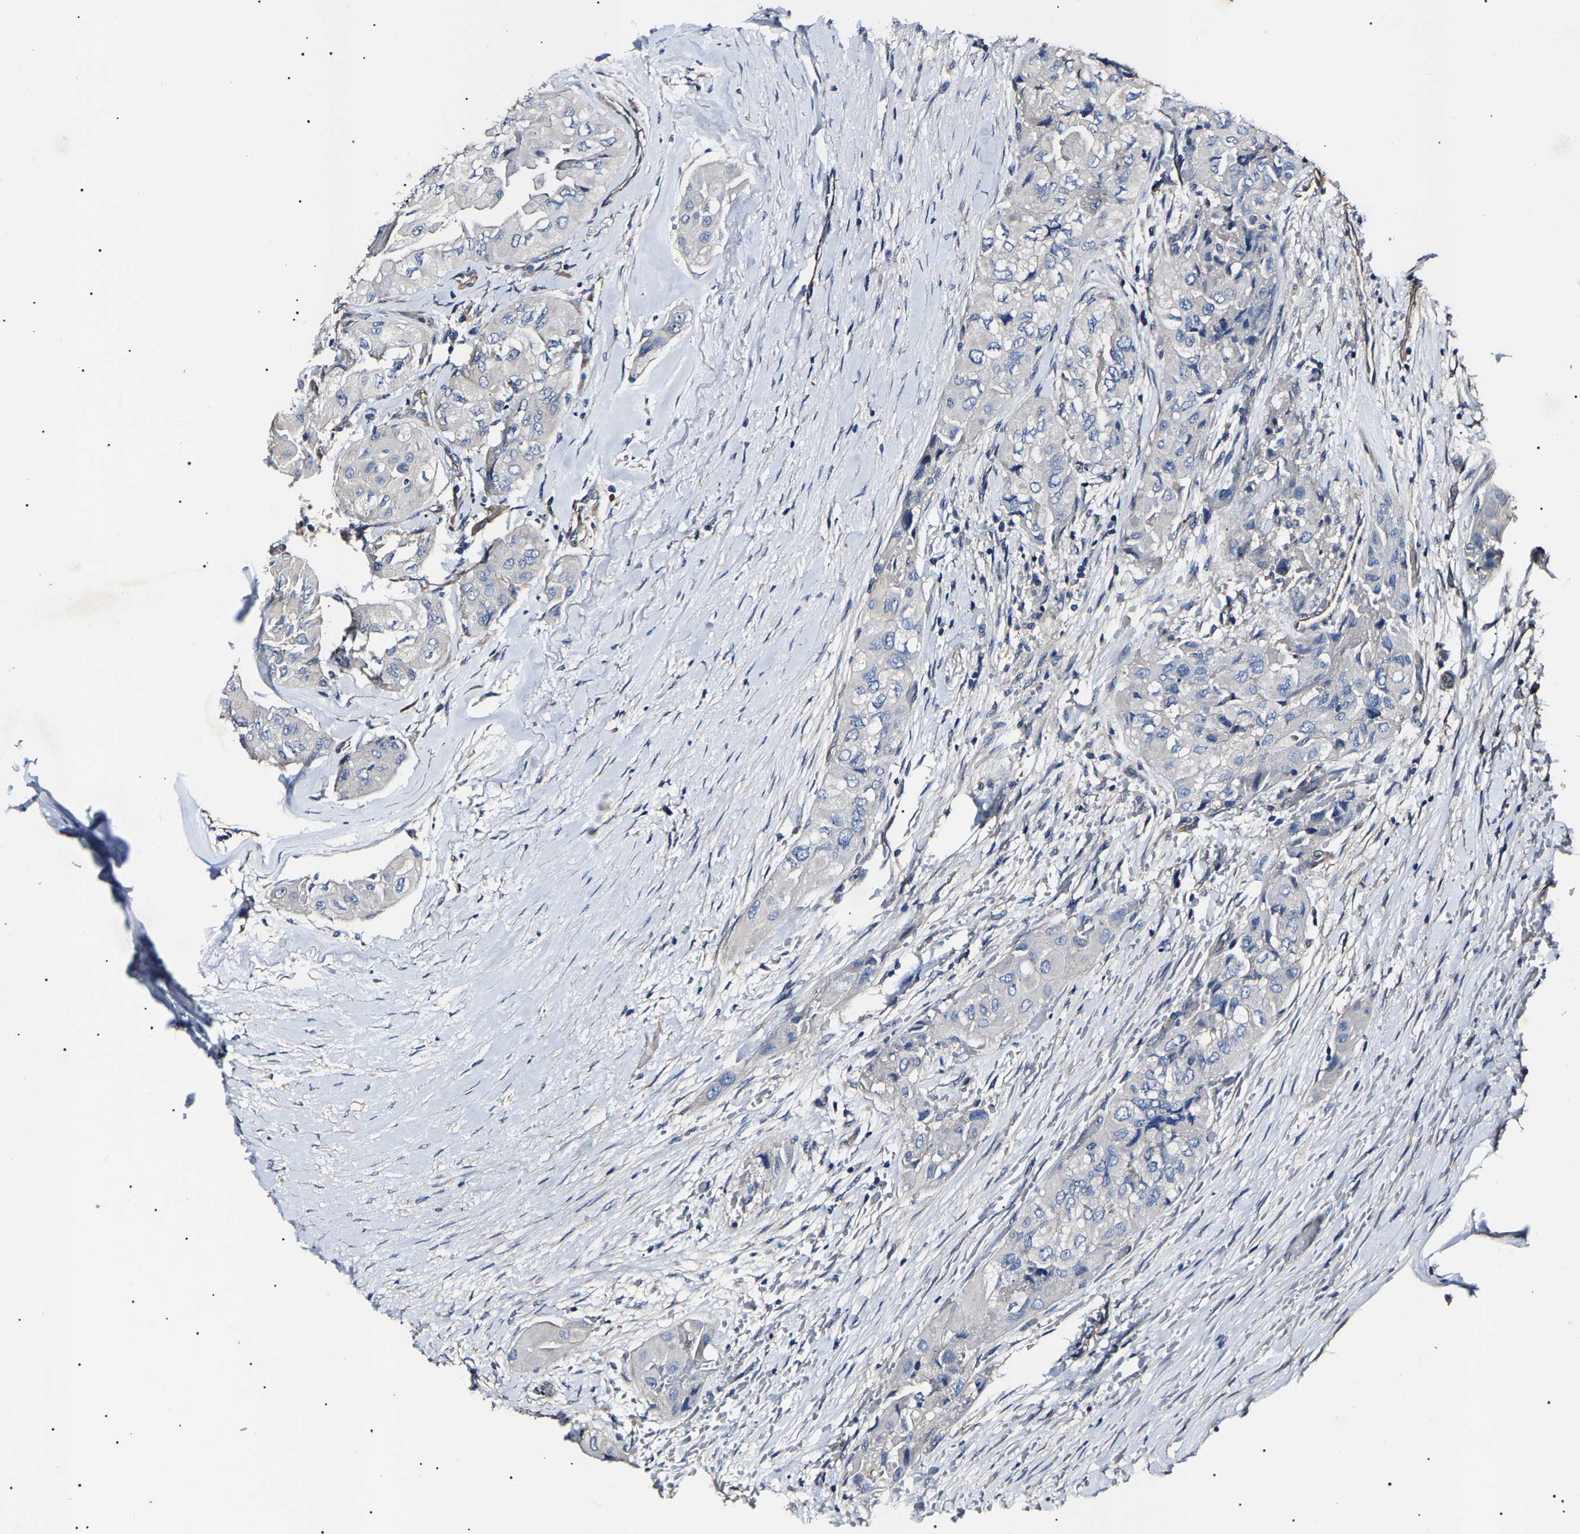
{"staining": {"intensity": "negative", "quantity": "none", "location": "none"}, "tissue": "thyroid cancer", "cell_type": "Tumor cells", "image_type": "cancer", "snomed": [{"axis": "morphology", "description": "Papillary adenocarcinoma, NOS"}, {"axis": "topography", "description": "Thyroid gland"}], "caption": "Immunohistochemistry (IHC) photomicrograph of human thyroid cancer (papillary adenocarcinoma) stained for a protein (brown), which displays no expression in tumor cells.", "gene": "KLHL42", "patient": {"sex": "female", "age": 59}}